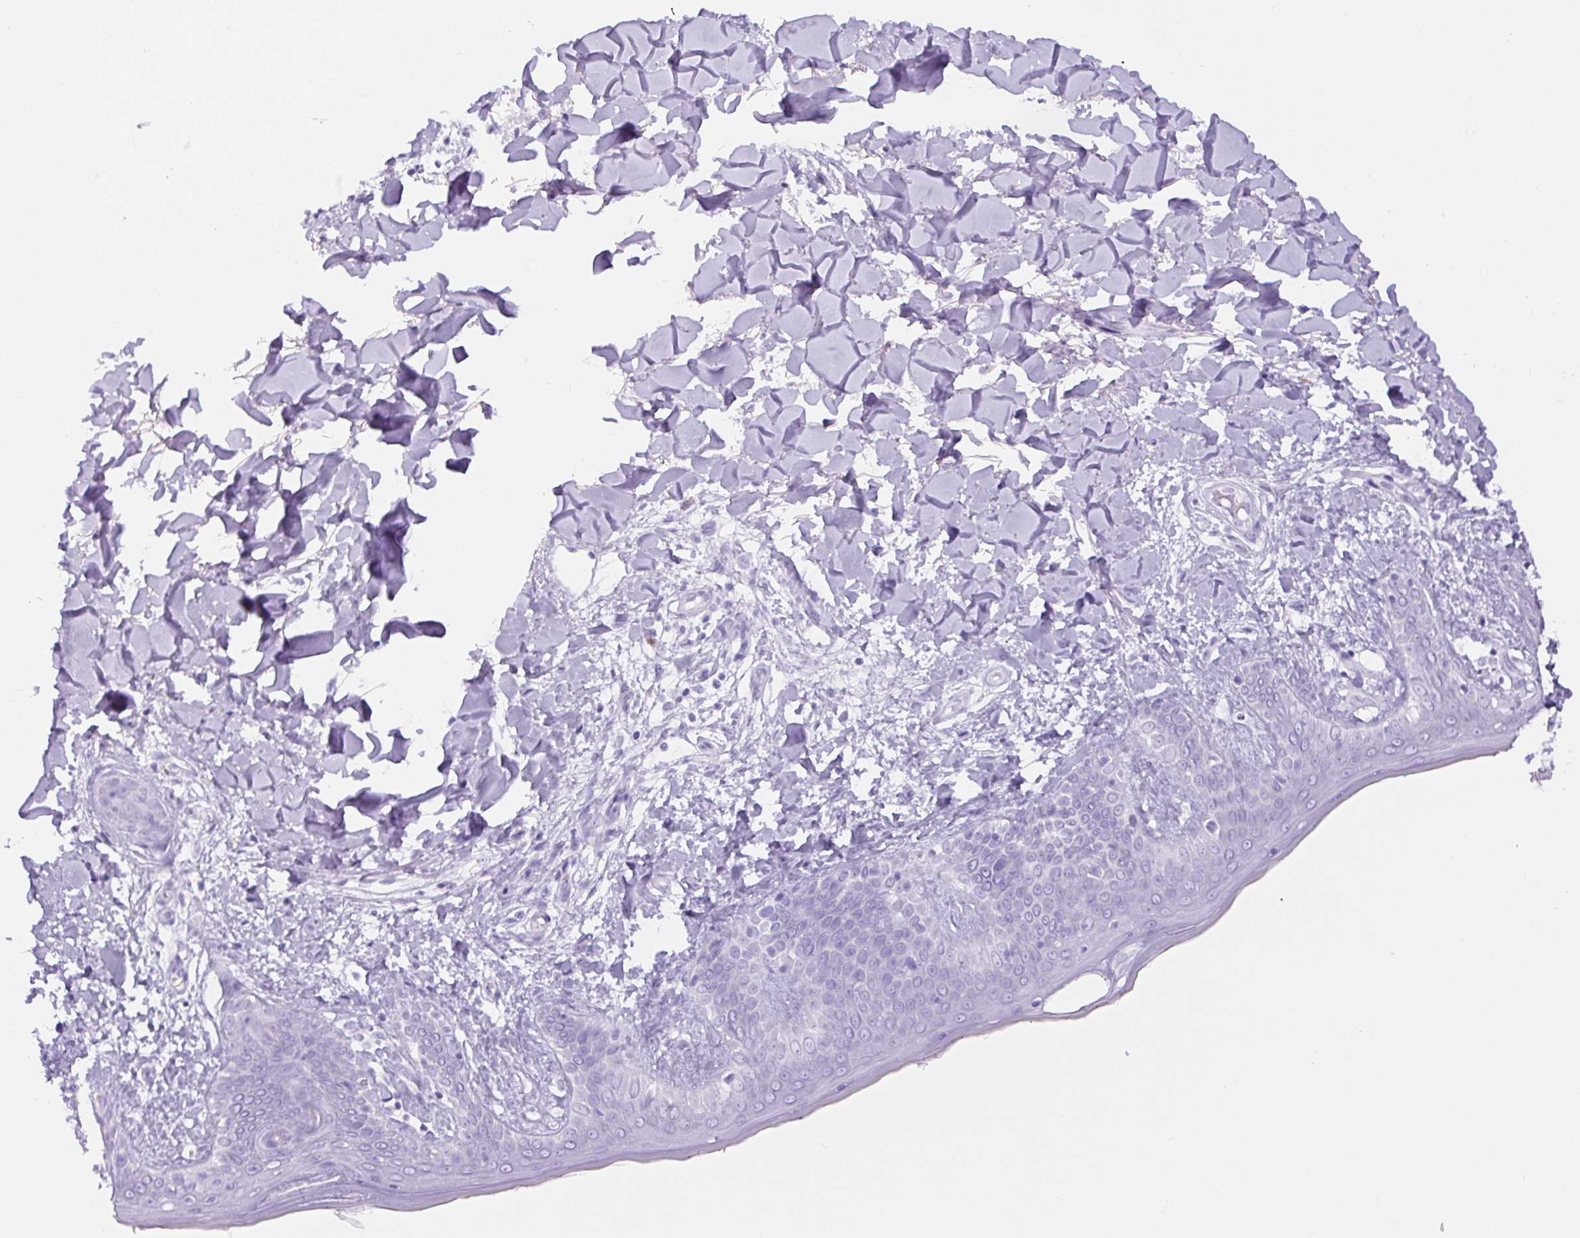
{"staining": {"intensity": "negative", "quantity": "none", "location": "none"}, "tissue": "skin", "cell_type": "Fibroblasts", "image_type": "normal", "snomed": [{"axis": "morphology", "description": "Normal tissue, NOS"}, {"axis": "topography", "description": "Skin"}], "caption": "The histopathology image reveals no significant expression in fibroblasts of skin. (Immunohistochemistry (ihc), brightfield microscopy, high magnification).", "gene": "RSPO4", "patient": {"sex": "female", "age": 34}}